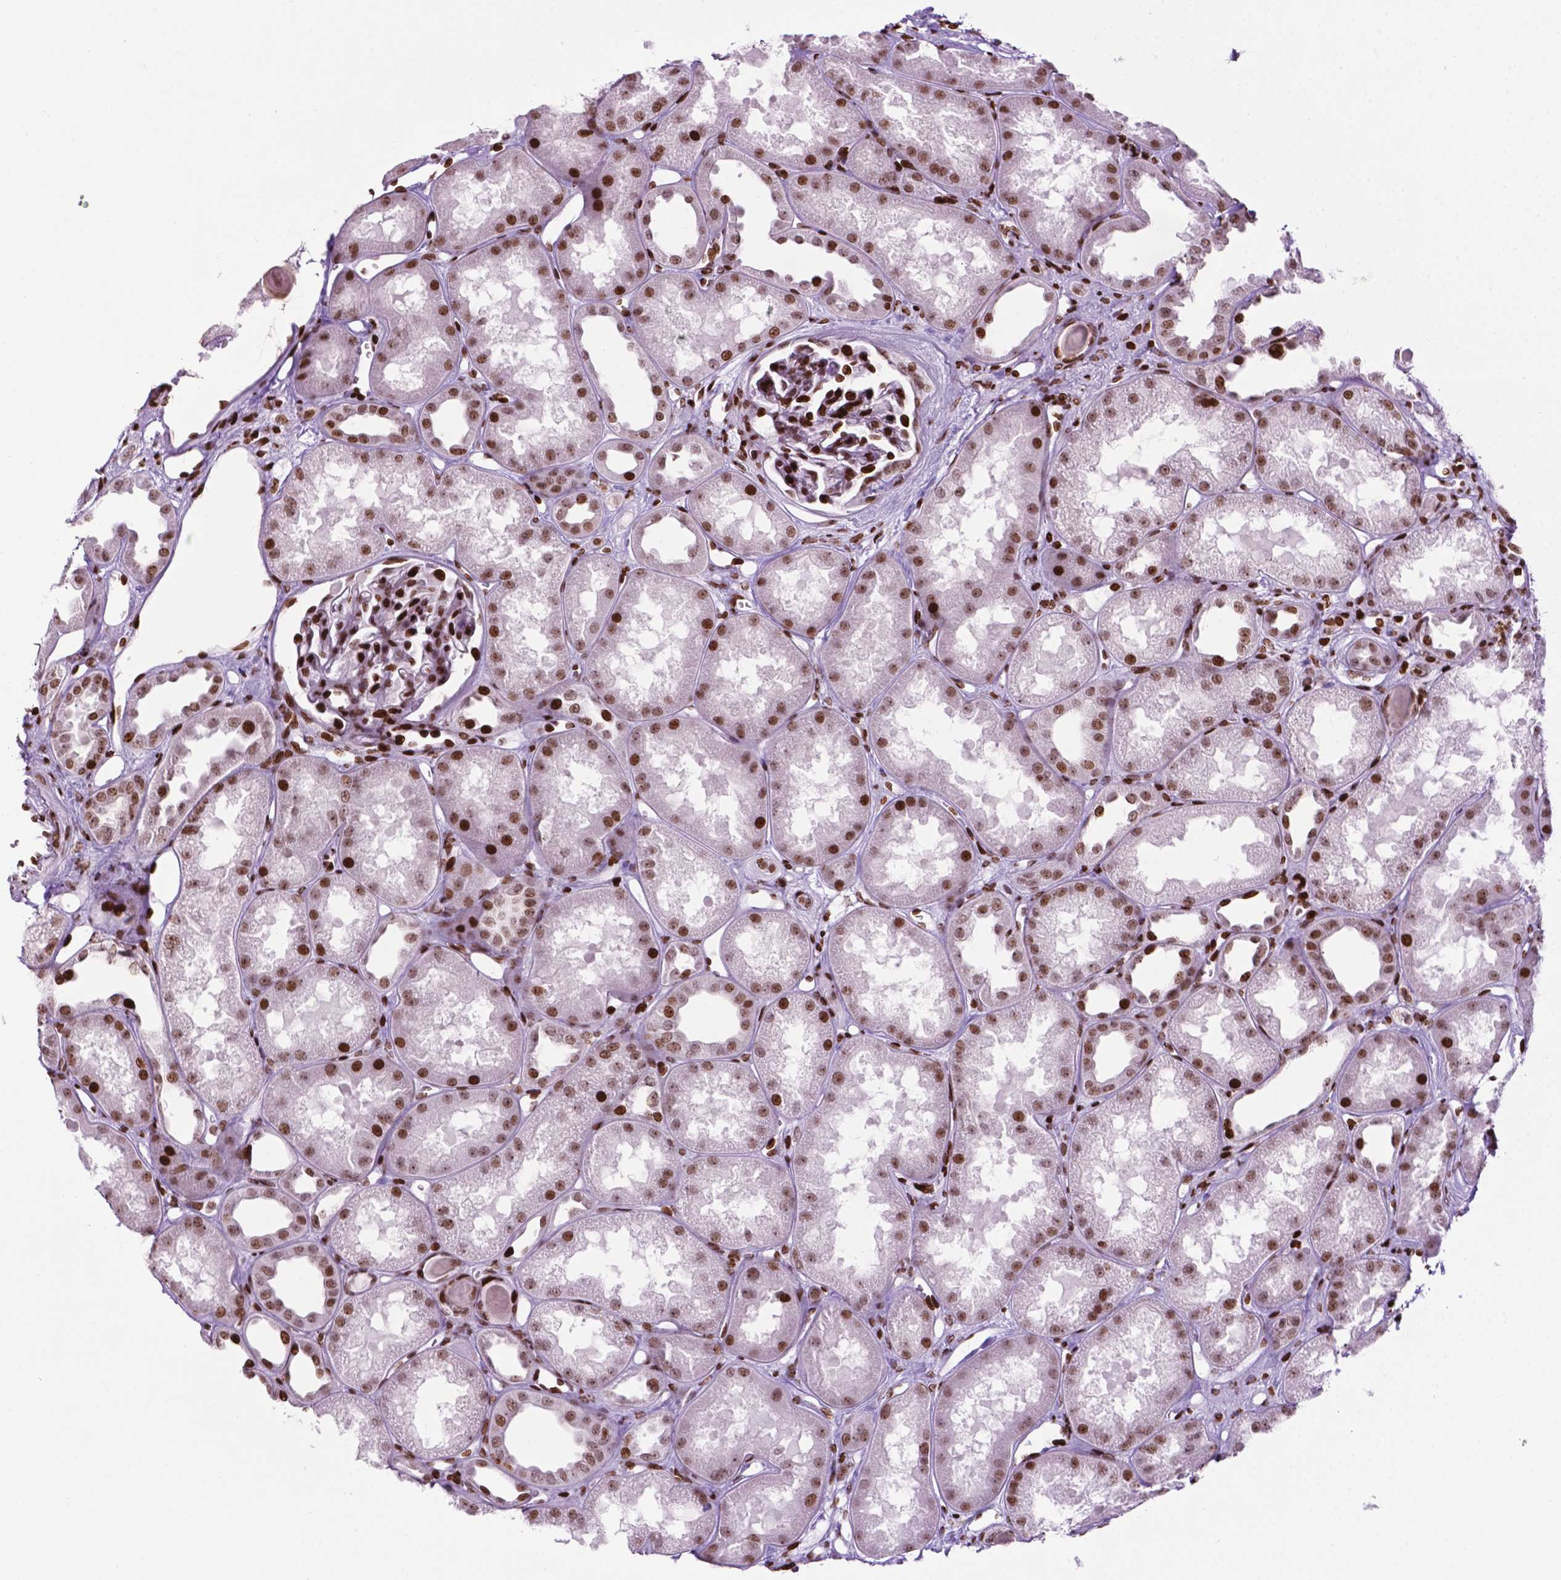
{"staining": {"intensity": "strong", "quantity": ">75%", "location": "nuclear"}, "tissue": "kidney", "cell_type": "Cells in glomeruli", "image_type": "normal", "snomed": [{"axis": "morphology", "description": "Normal tissue, NOS"}, {"axis": "topography", "description": "Kidney"}], "caption": "DAB (3,3'-diaminobenzidine) immunohistochemical staining of normal kidney exhibits strong nuclear protein positivity in about >75% of cells in glomeruli.", "gene": "TMEM250", "patient": {"sex": "male", "age": 61}}